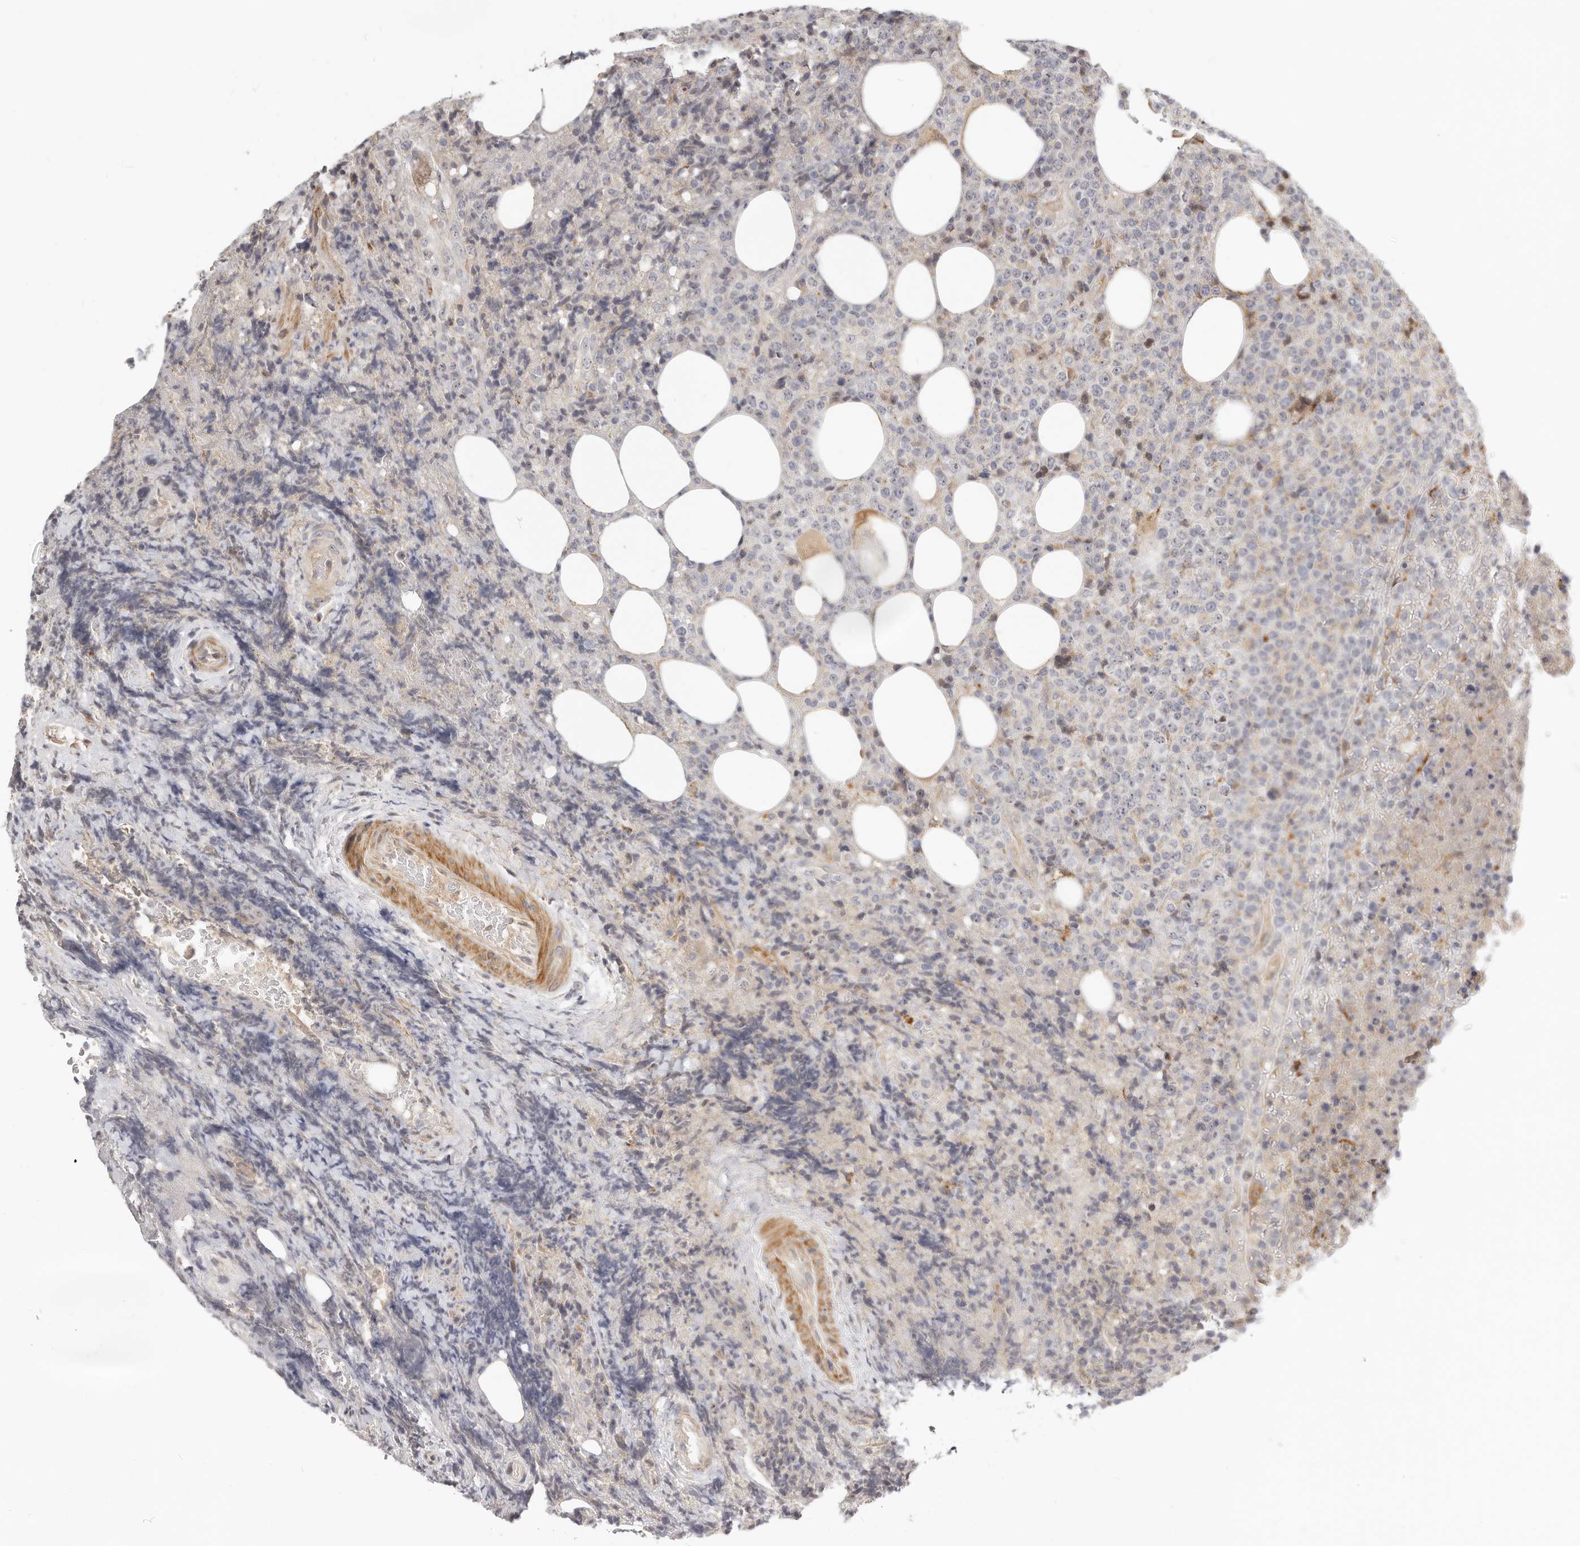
{"staining": {"intensity": "negative", "quantity": "none", "location": "none"}, "tissue": "lymphoma", "cell_type": "Tumor cells", "image_type": "cancer", "snomed": [{"axis": "morphology", "description": "Malignant lymphoma, non-Hodgkin's type, High grade"}, {"axis": "topography", "description": "Lymph node"}], "caption": "Immunohistochemical staining of malignant lymphoma, non-Hodgkin's type (high-grade) displays no significant staining in tumor cells.", "gene": "MICALL2", "patient": {"sex": "male", "age": 13}}